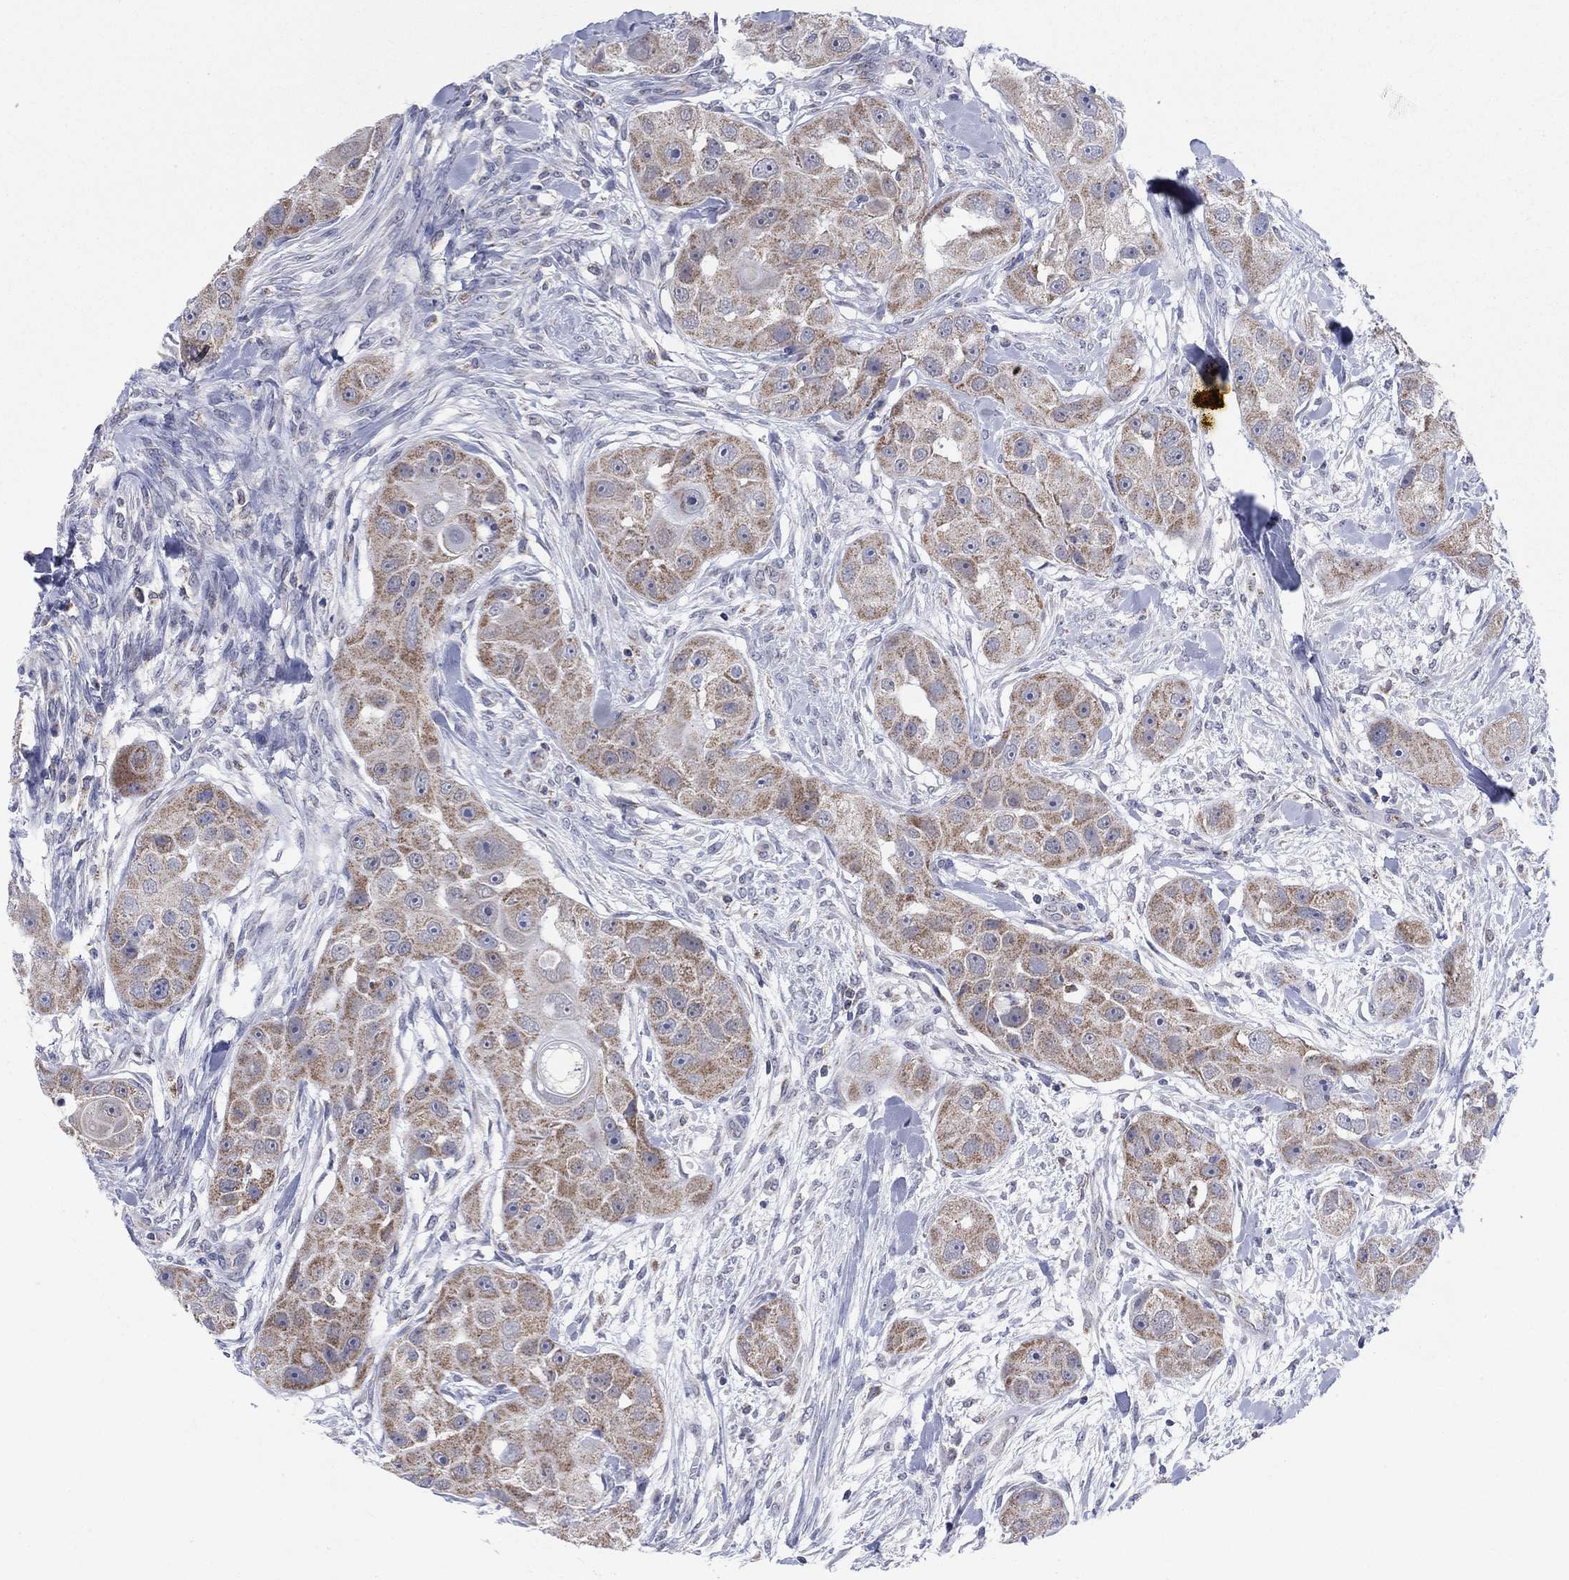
{"staining": {"intensity": "moderate", "quantity": ">75%", "location": "cytoplasmic/membranous"}, "tissue": "head and neck cancer", "cell_type": "Tumor cells", "image_type": "cancer", "snomed": [{"axis": "morphology", "description": "Squamous cell carcinoma, NOS"}, {"axis": "topography", "description": "Head-Neck"}], "caption": "Protein analysis of head and neck cancer tissue exhibits moderate cytoplasmic/membranous positivity in approximately >75% of tumor cells. (IHC, brightfield microscopy, high magnification).", "gene": "KISS1R", "patient": {"sex": "male", "age": 51}}